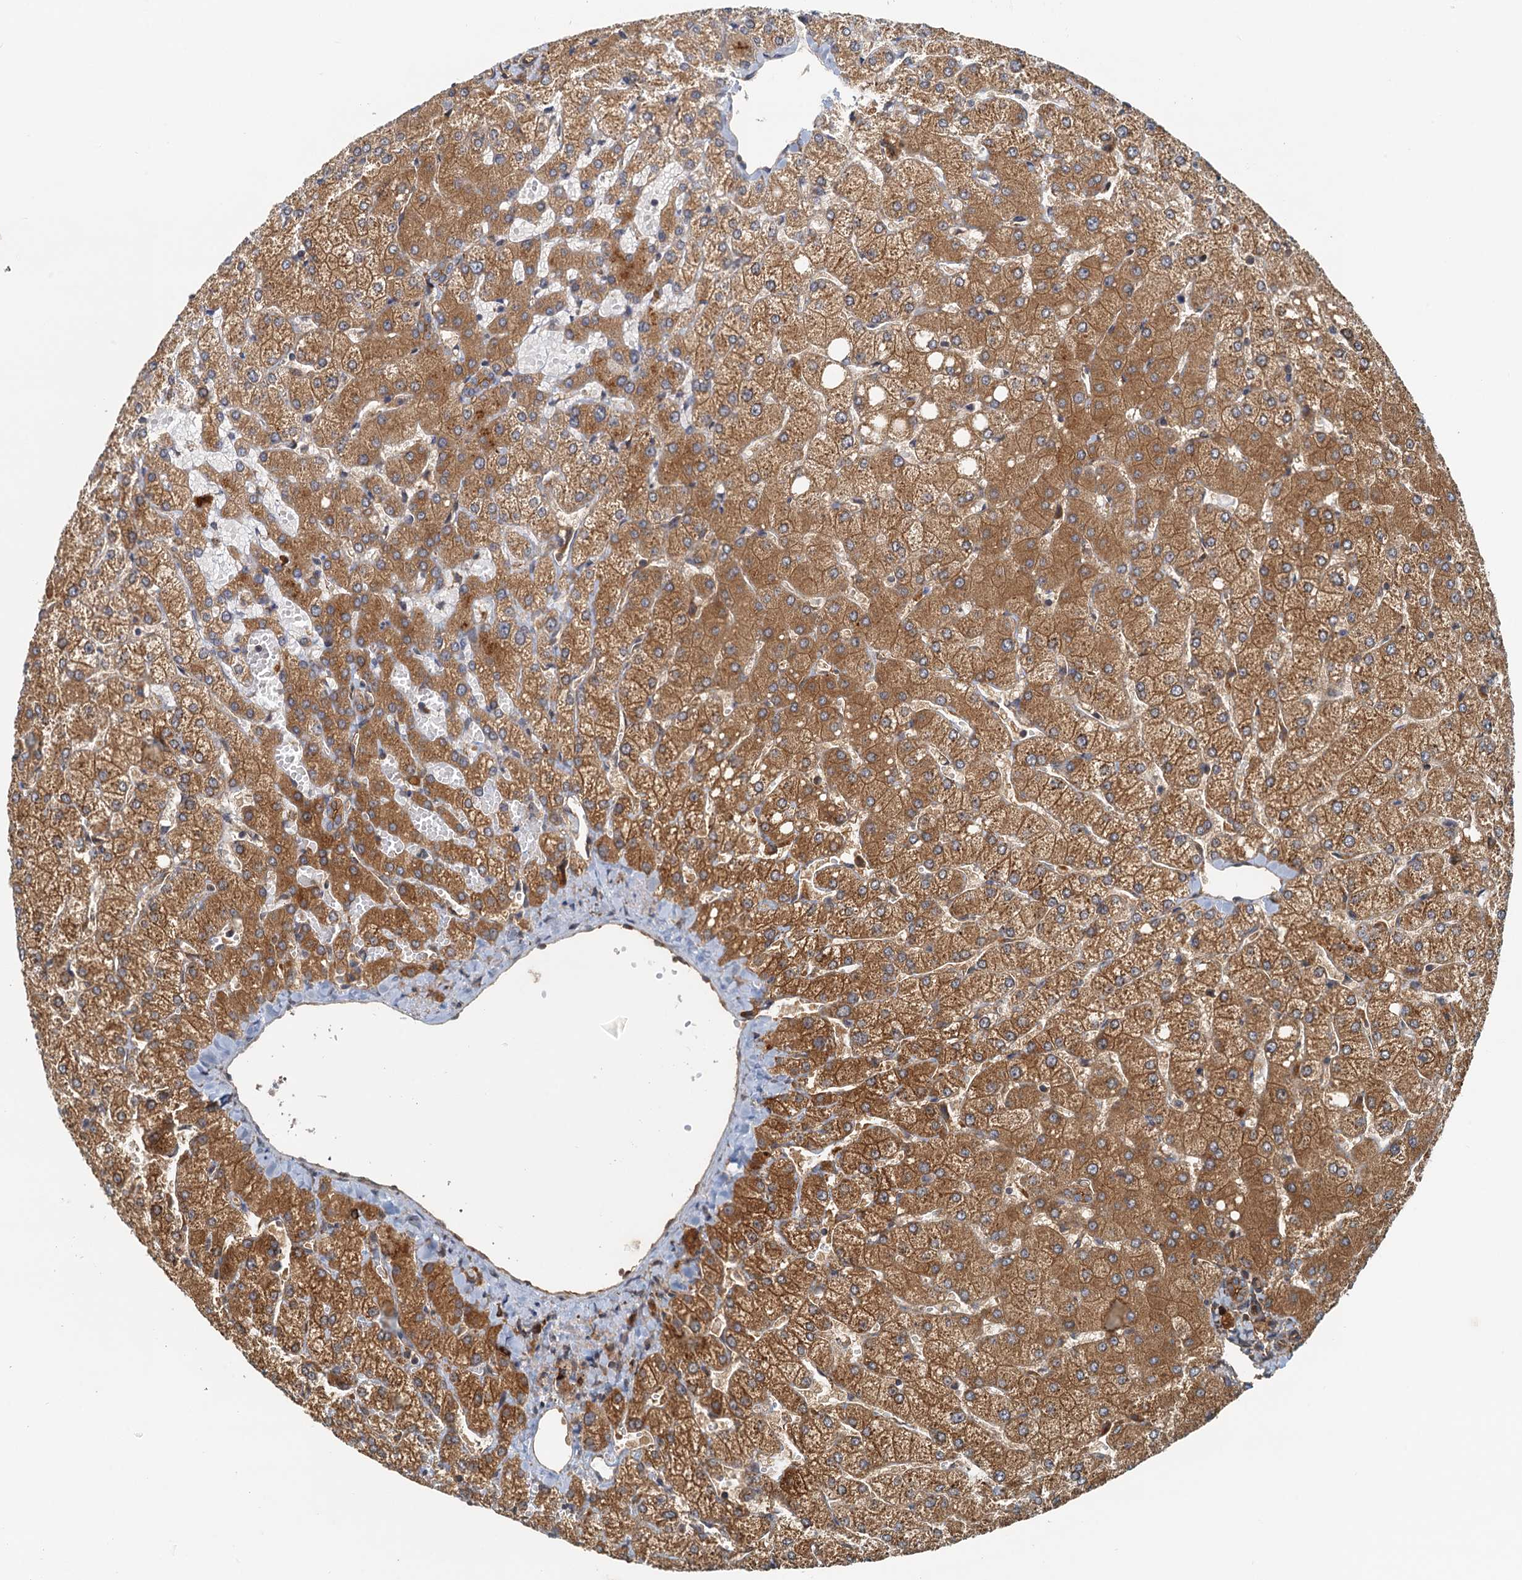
{"staining": {"intensity": "moderate", "quantity": ">75%", "location": "cytoplasmic/membranous"}, "tissue": "liver", "cell_type": "Cholangiocytes", "image_type": "normal", "snomed": [{"axis": "morphology", "description": "Normal tissue, NOS"}, {"axis": "topography", "description": "Liver"}], "caption": "Immunohistochemistry (IHC) (DAB (3,3'-diaminobenzidine)) staining of normal human liver reveals moderate cytoplasmic/membranous protein staining in about >75% of cholangiocytes. The staining is performed using DAB (3,3'-diaminobenzidine) brown chromogen to label protein expression. The nuclei are counter-stained blue using hematoxylin.", "gene": "NIPAL3", "patient": {"sex": "female", "age": 54}}